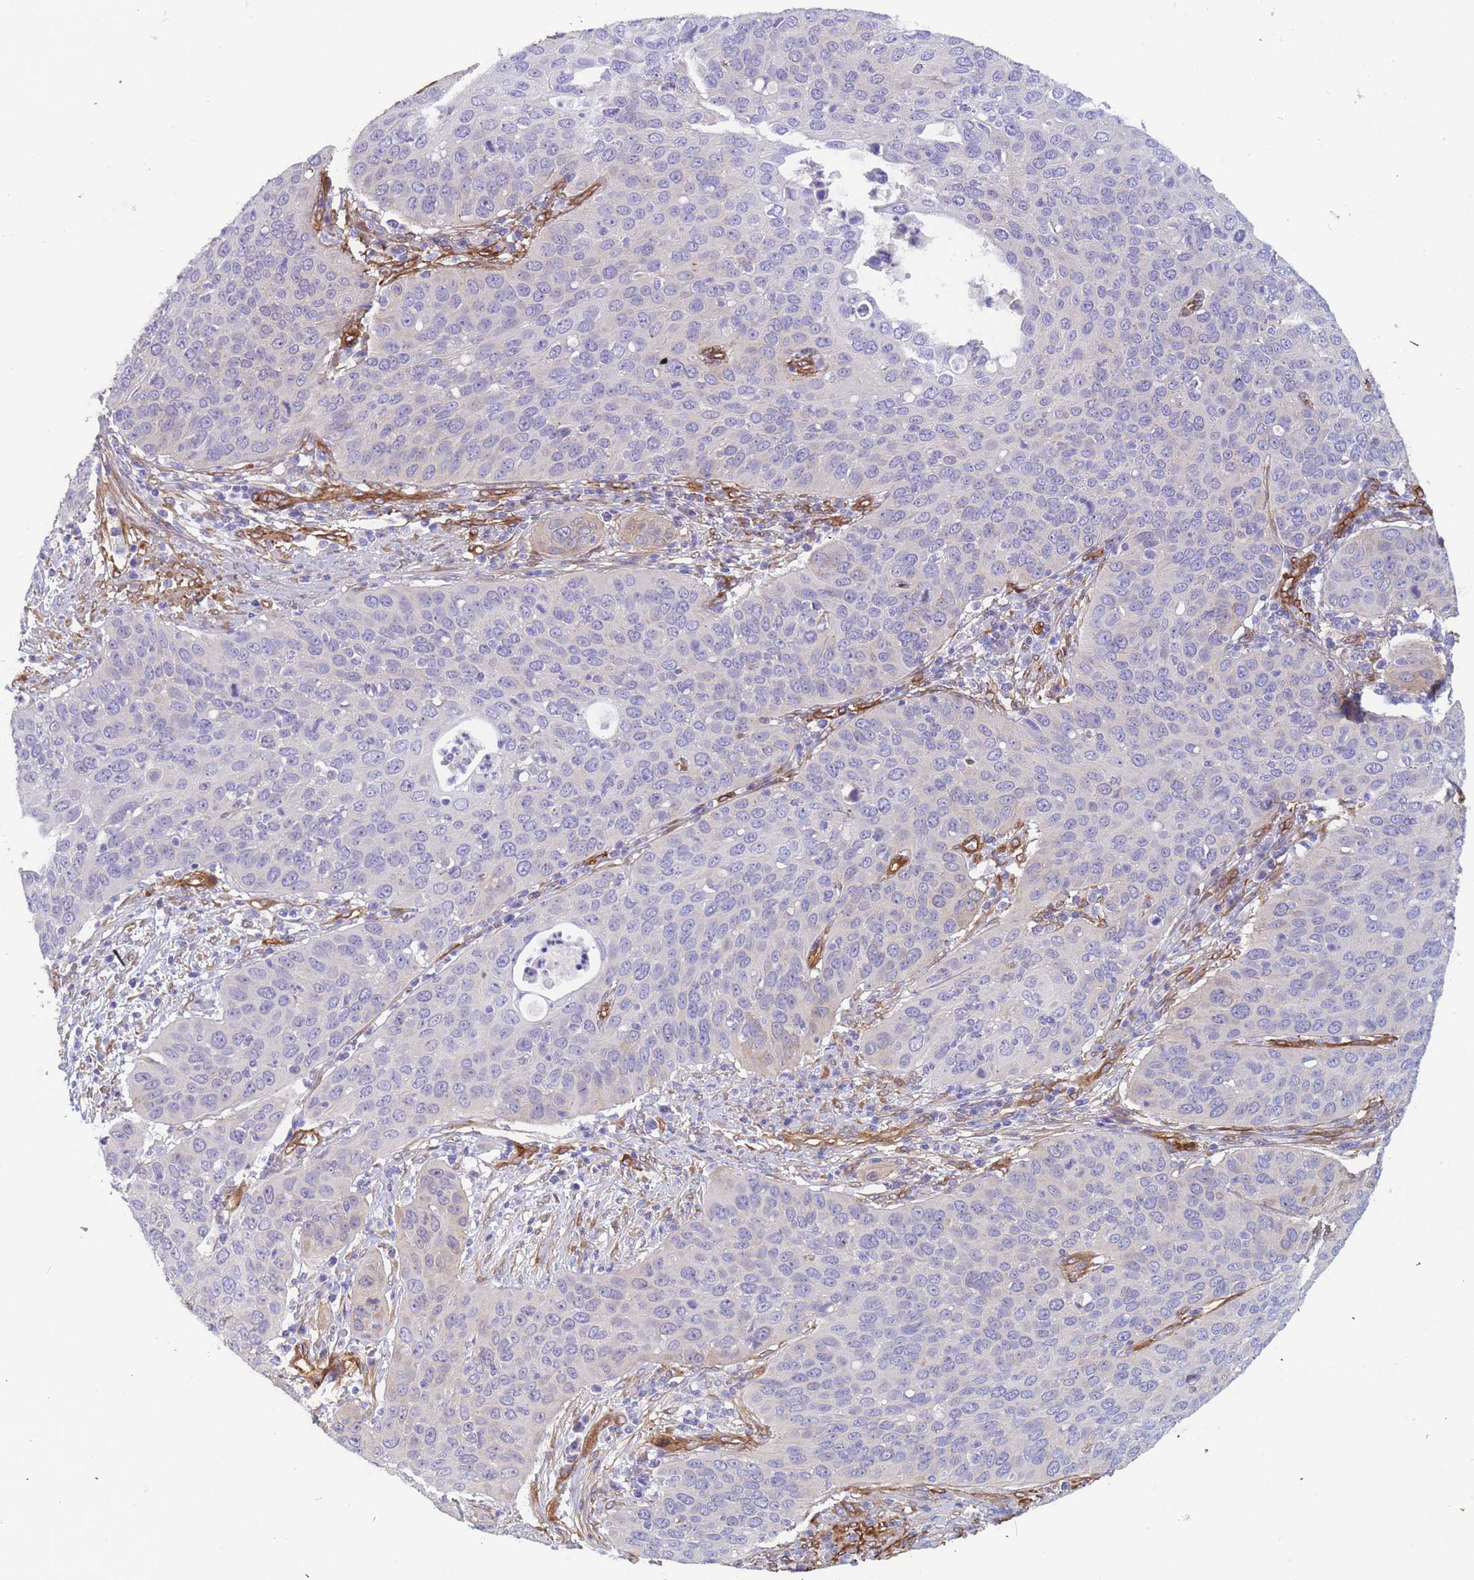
{"staining": {"intensity": "negative", "quantity": "none", "location": "none"}, "tissue": "cervical cancer", "cell_type": "Tumor cells", "image_type": "cancer", "snomed": [{"axis": "morphology", "description": "Squamous cell carcinoma, NOS"}, {"axis": "topography", "description": "Cervix"}], "caption": "IHC image of cervical cancer stained for a protein (brown), which exhibits no staining in tumor cells. (DAB IHC with hematoxylin counter stain).", "gene": "EHD2", "patient": {"sex": "female", "age": 36}}